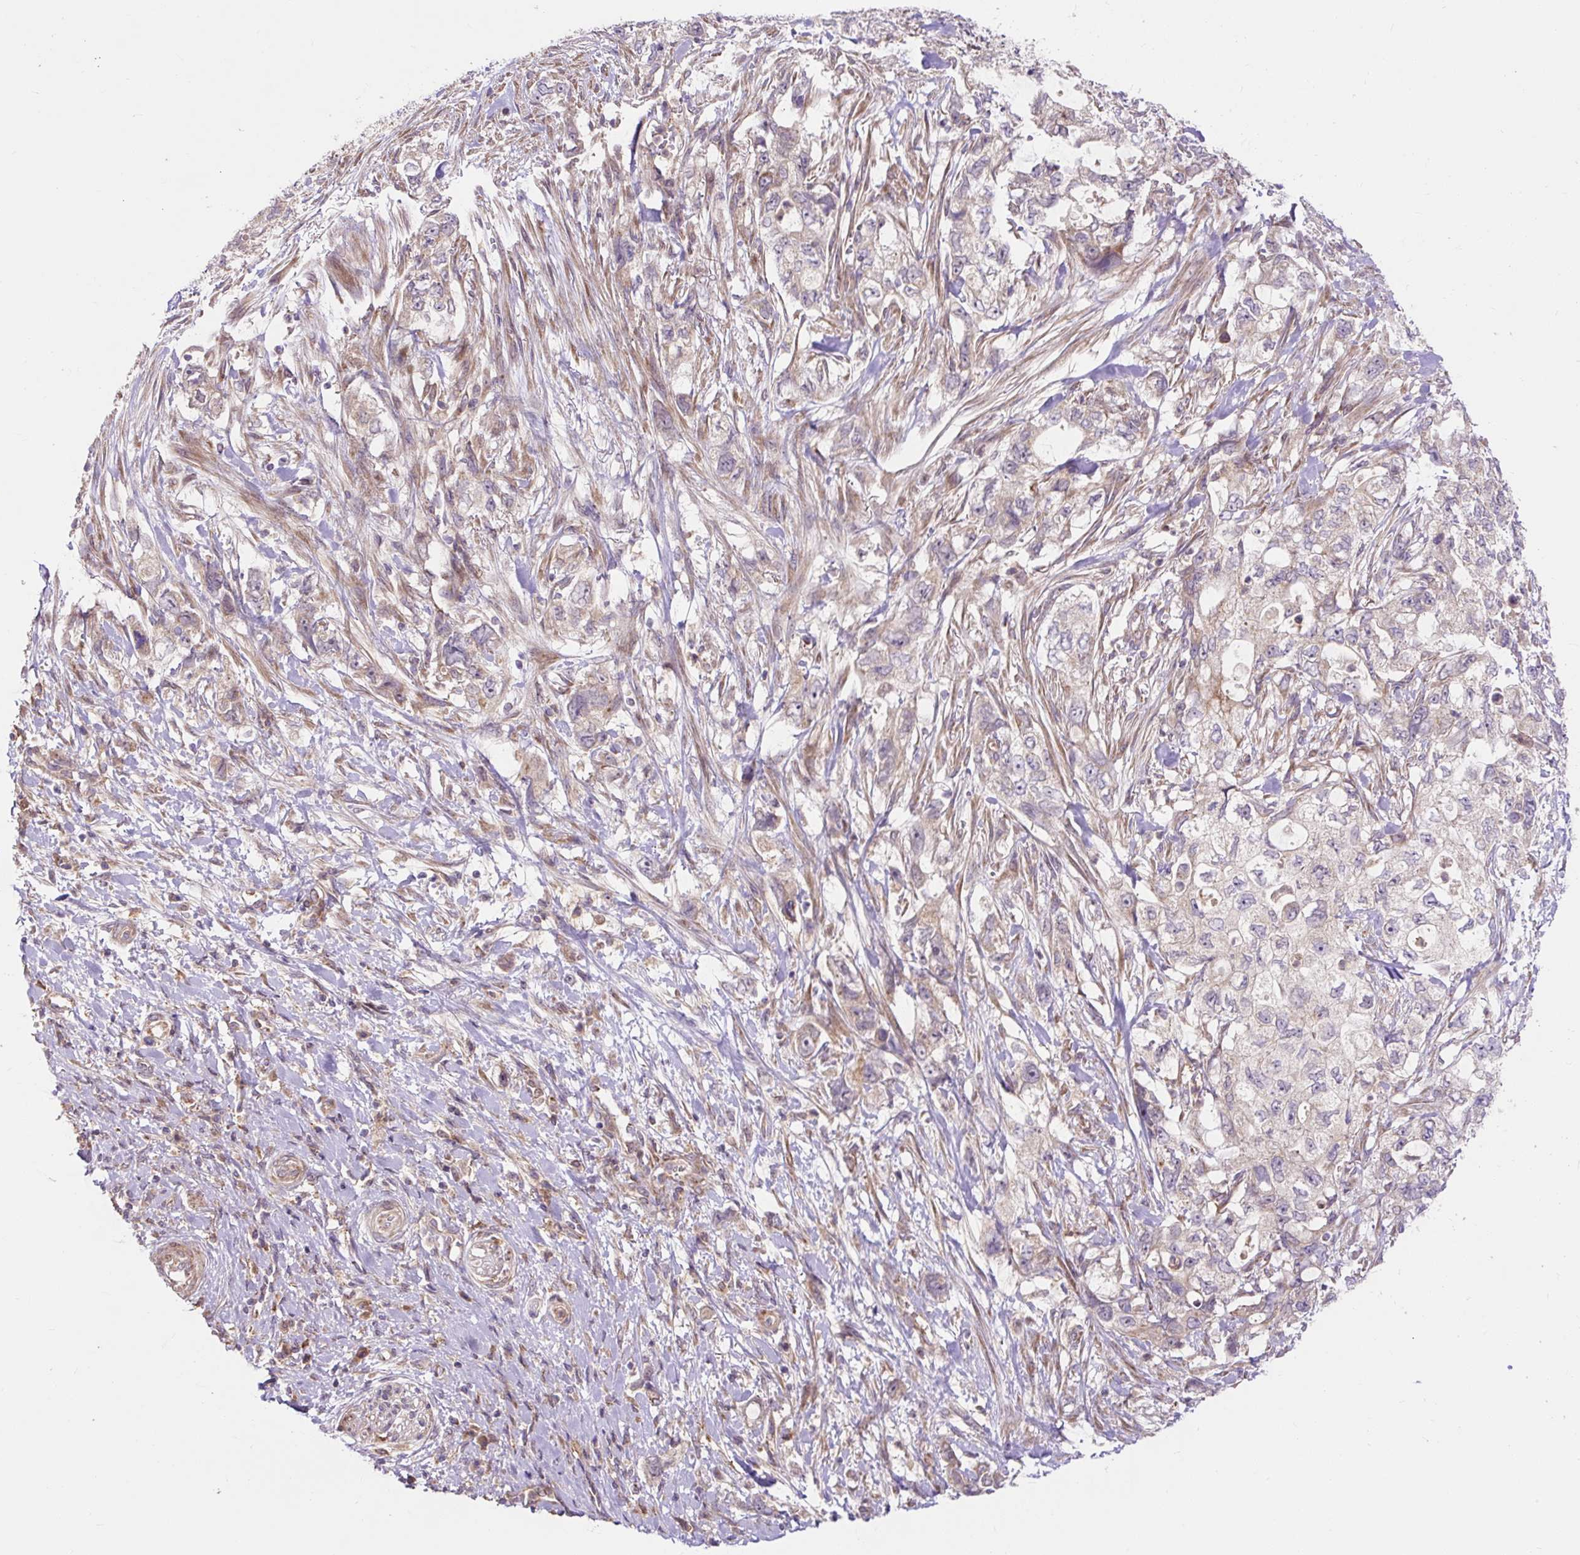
{"staining": {"intensity": "weak", "quantity": "<25%", "location": "cytoplasmic/membranous"}, "tissue": "pancreatic cancer", "cell_type": "Tumor cells", "image_type": "cancer", "snomed": [{"axis": "morphology", "description": "Adenocarcinoma, NOS"}, {"axis": "topography", "description": "Pancreas"}], "caption": "The image exhibits no significant staining in tumor cells of adenocarcinoma (pancreatic).", "gene": "TRIAP1", "patient": {"sex": "female", "age": 73}}